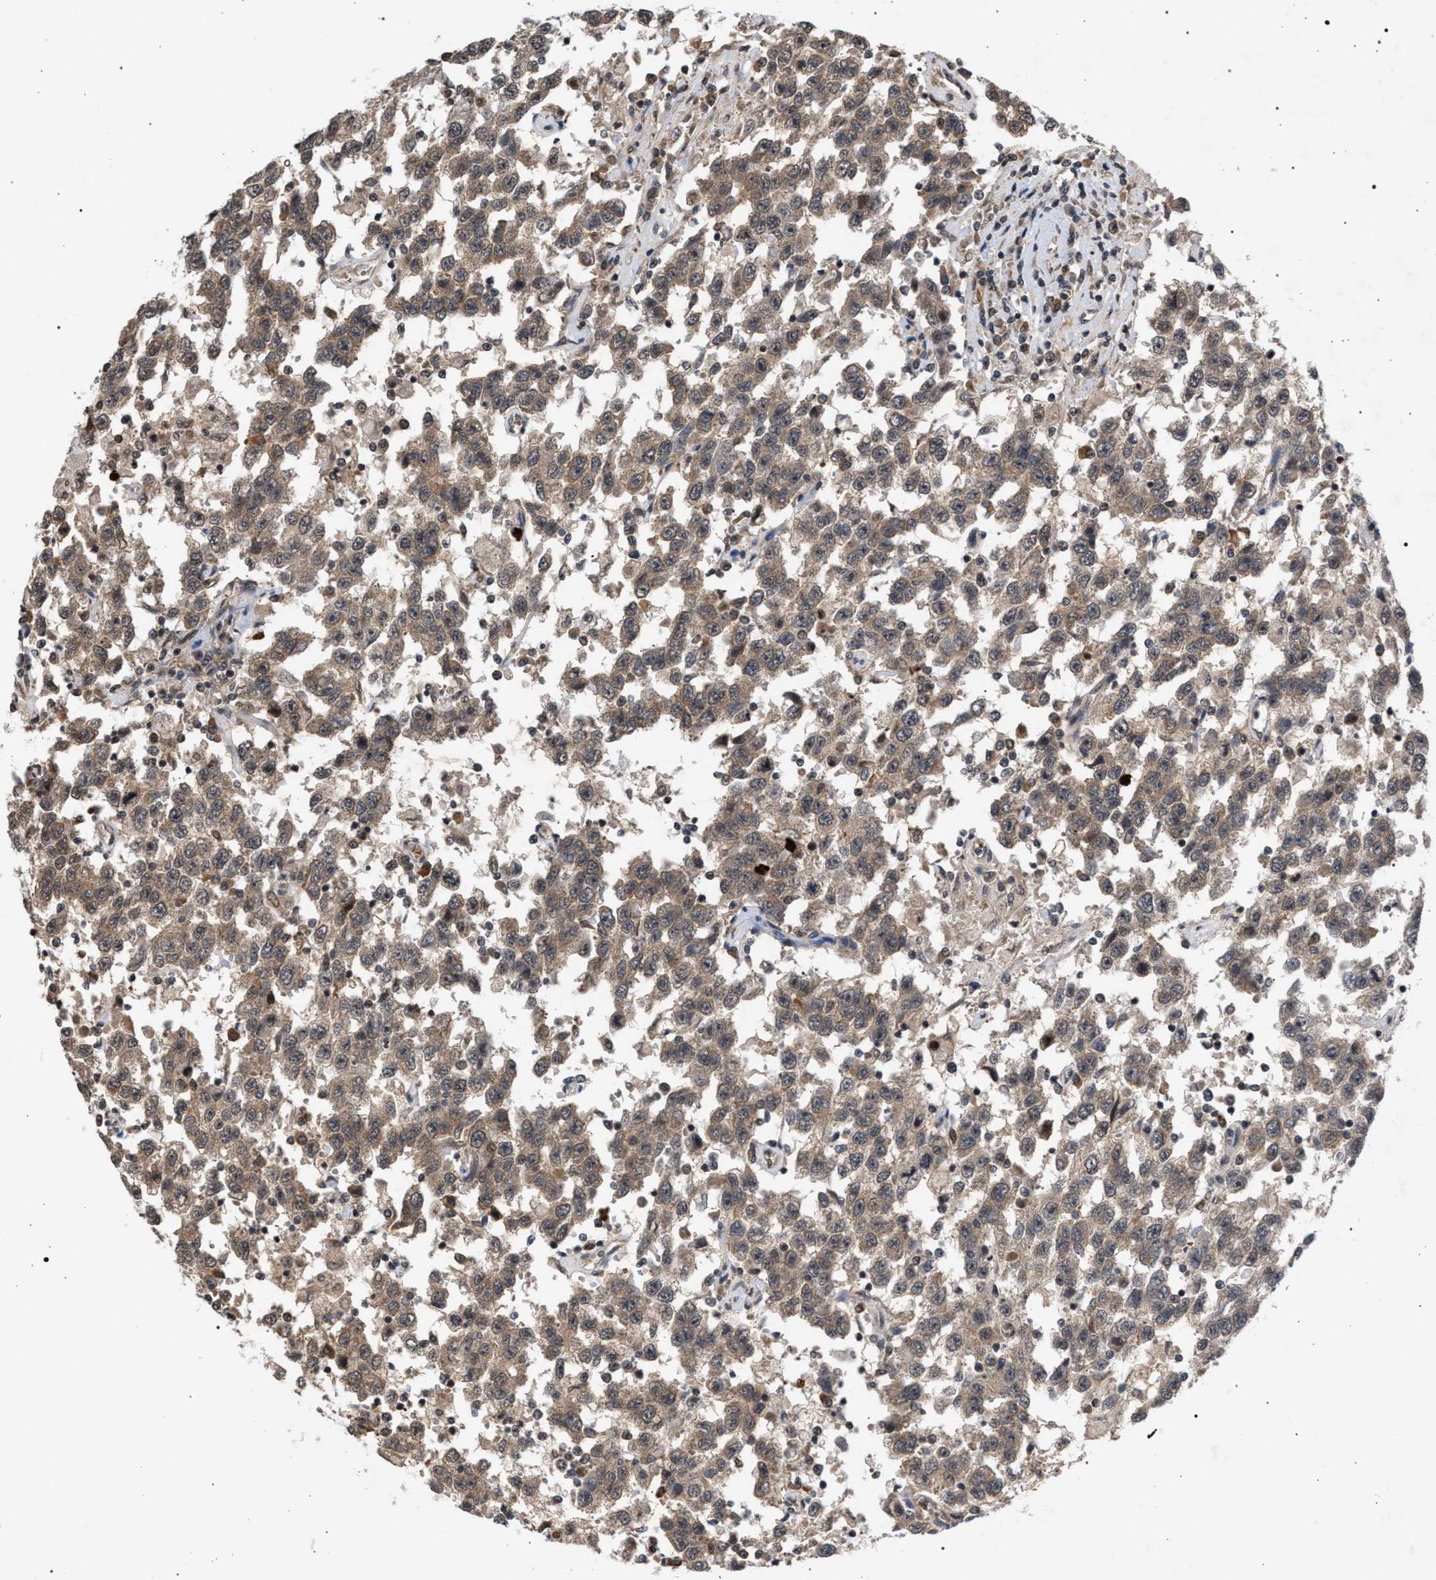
{"staining": {"intensity": "weak", "quantity": ">75%", "location": "cytoplasmic/membranous"}, "tissue": "testis cancer", "cell_type": "Tumor cells", "image_type": "cancer", "snomed": [{"axis": "morphology", "description": "Seminoma, NOS"}, {"axis": "topography", "description": "Testis"}], "caption": "The immunohistochemical stain highlights weak cytoplasmic/membranous positivity in tumor cells of testis seminoma tissue.", "gene": "IRAK4", "patient": {"sex": "male", "age": 41}}